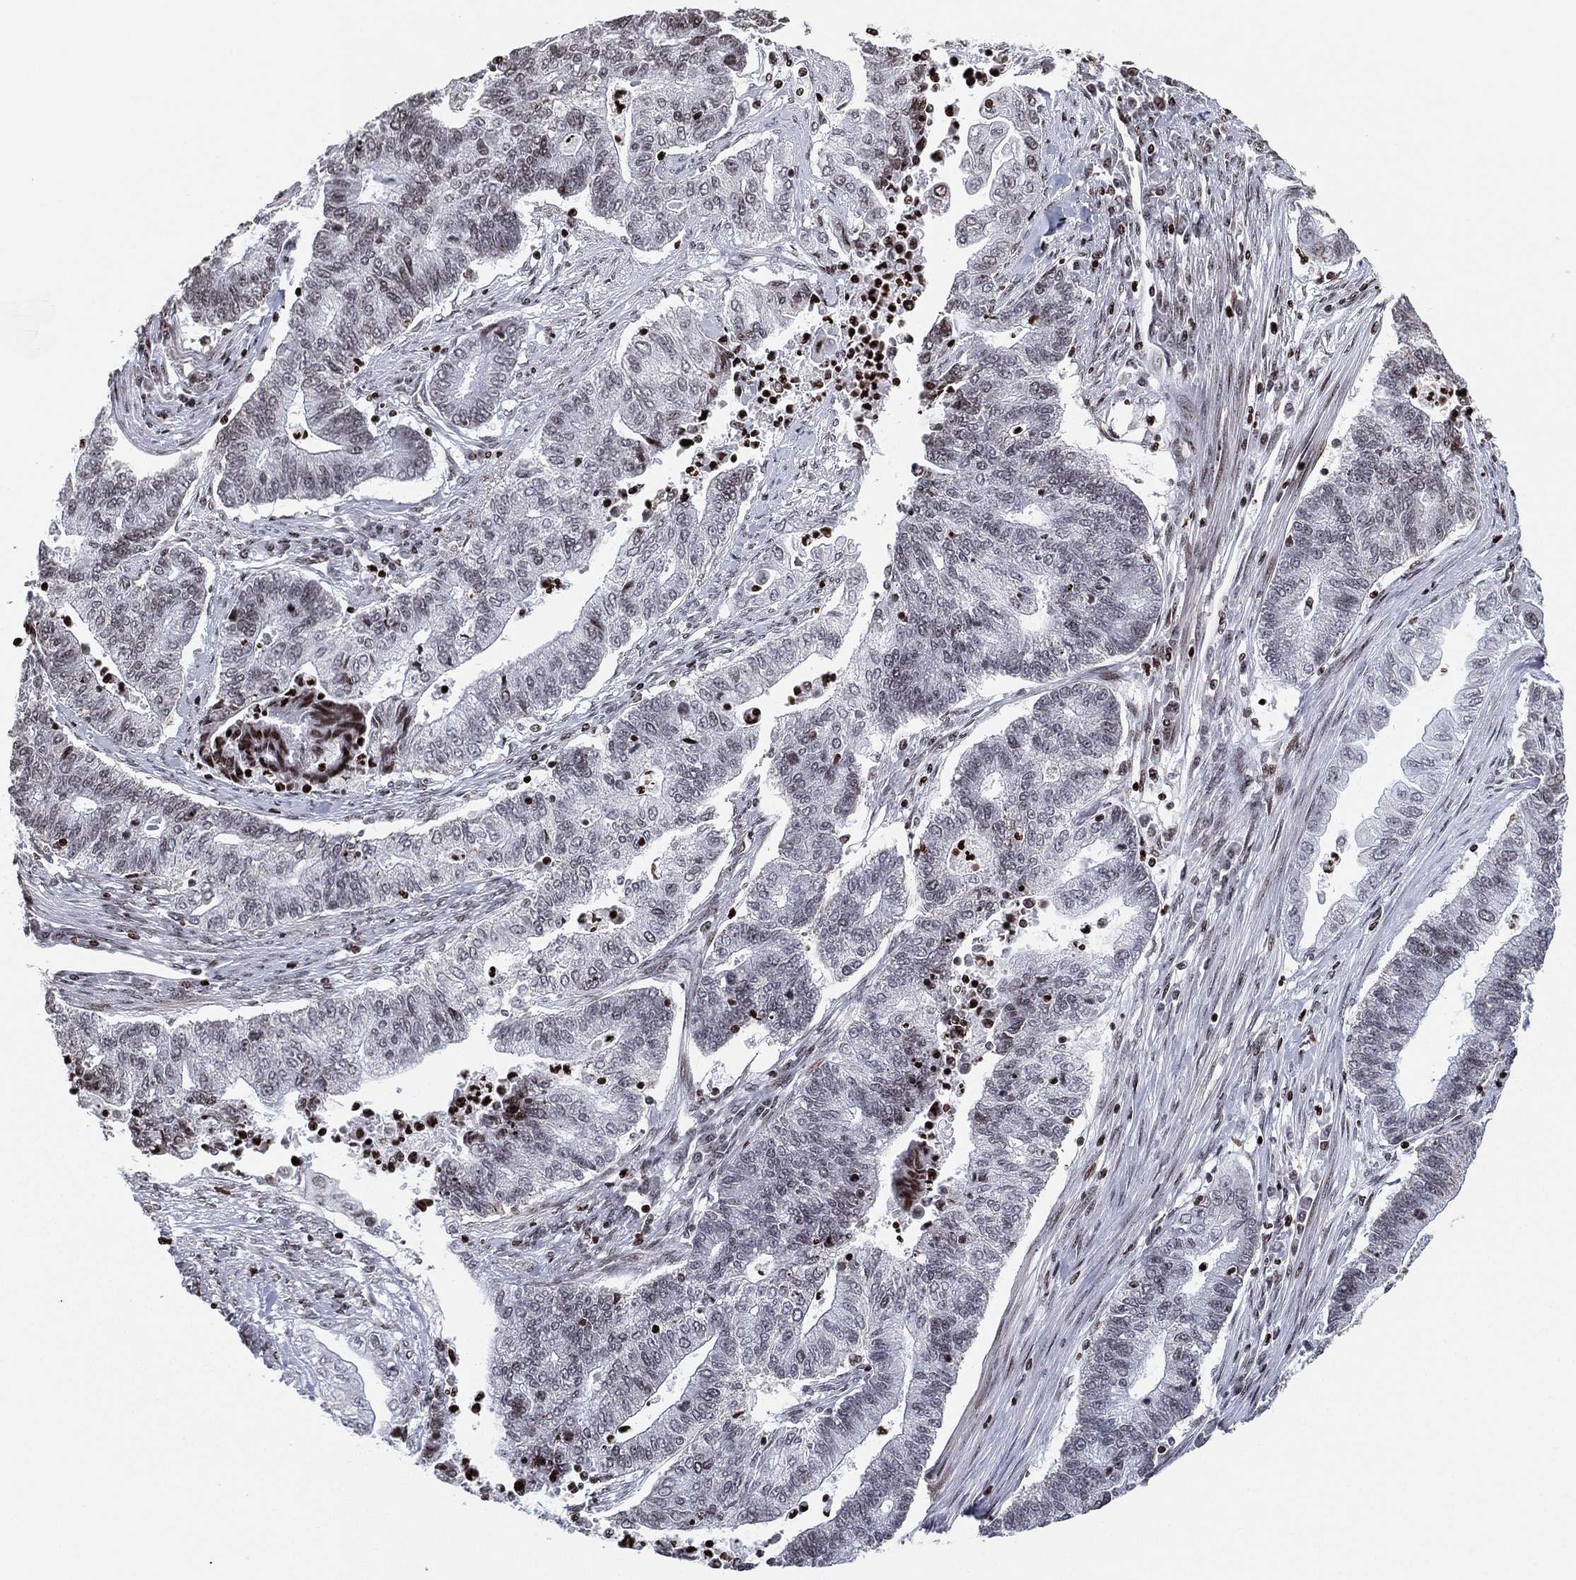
{"staining": {"intensity": "weak", "quantity": "<25%", "location": "nuclear"}, "tissue": "endometrial cancer", "cell_type": "Tumor cells", "image_type": "cancer", "snomed": [{"axis": "morphology", "description": "Adenocarcinoma, NOS"}, {"axis": "topography", "description": "Uterus"}, {"axis": "topography", "description": "Endometrium"}], "caption": "Tumor cells are negative for protein expression in human endometrial adenocarcinoma.", "gene": "MFSD14A", "patient": {"sex": "female", "age": 54}}